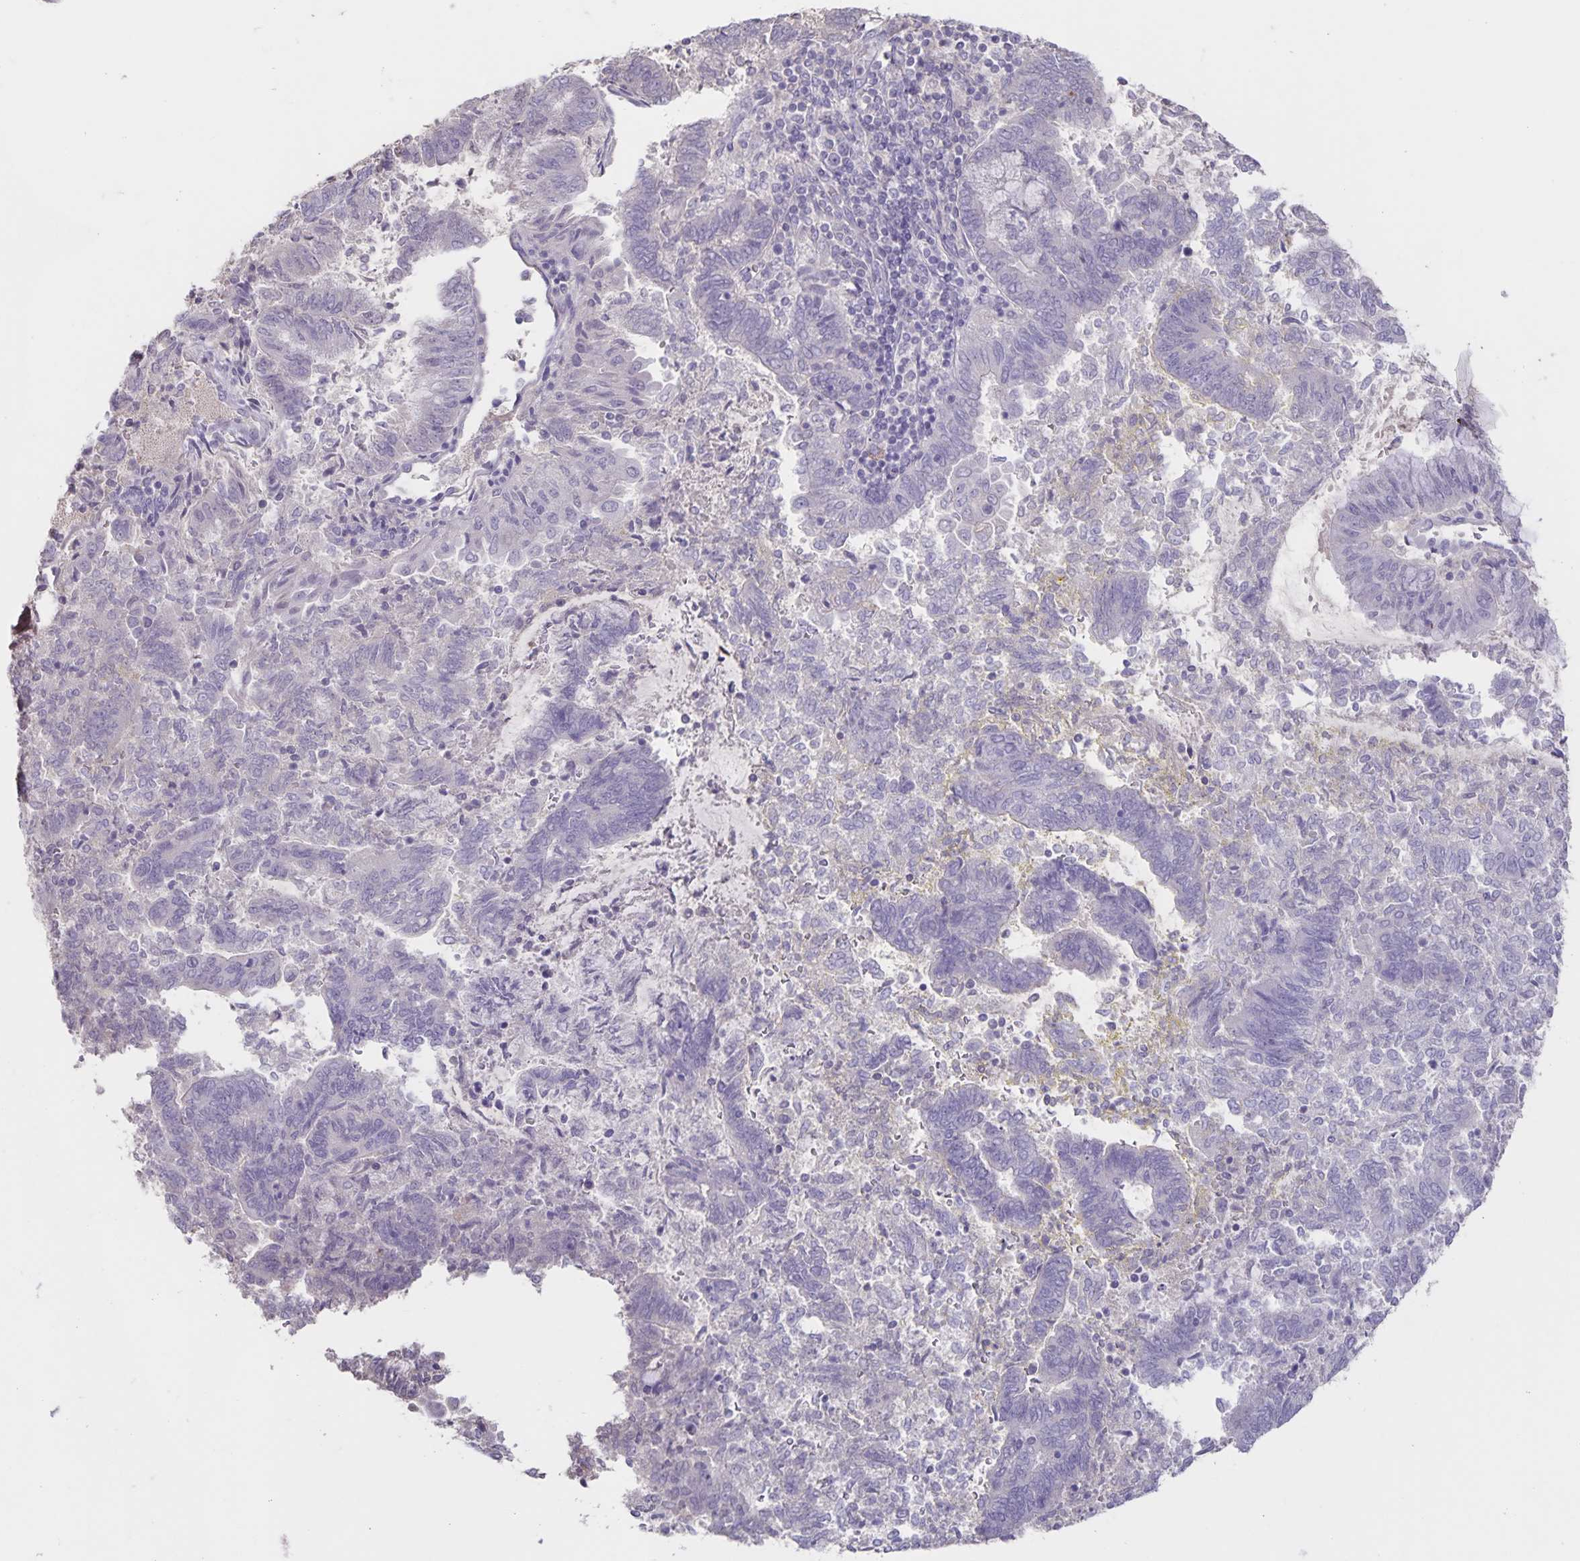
{"staining": {"intensity": "negative", "quantity": "none", "location": "none"}, "tissue": "endometrial cancer", "cell_type": "Tumor cells", "image_type": "cancer", "snomed": [{"axis": "morphology", "description": "Adenocarcinoma, NOS"}, {"axis": "topography", "description": "Endometrium"}], "caption": "Immunohistochemical staining of human endometrial cancer (adenocarcinoma) exhibits no significant expression in tumor cells. Brightfield microscopy of IHC stained with DAB (brown) and hematoxylin (blue), captured at high magnification.", "gene": "INSL5", "patient": {"sex": "female", "age": 65}}